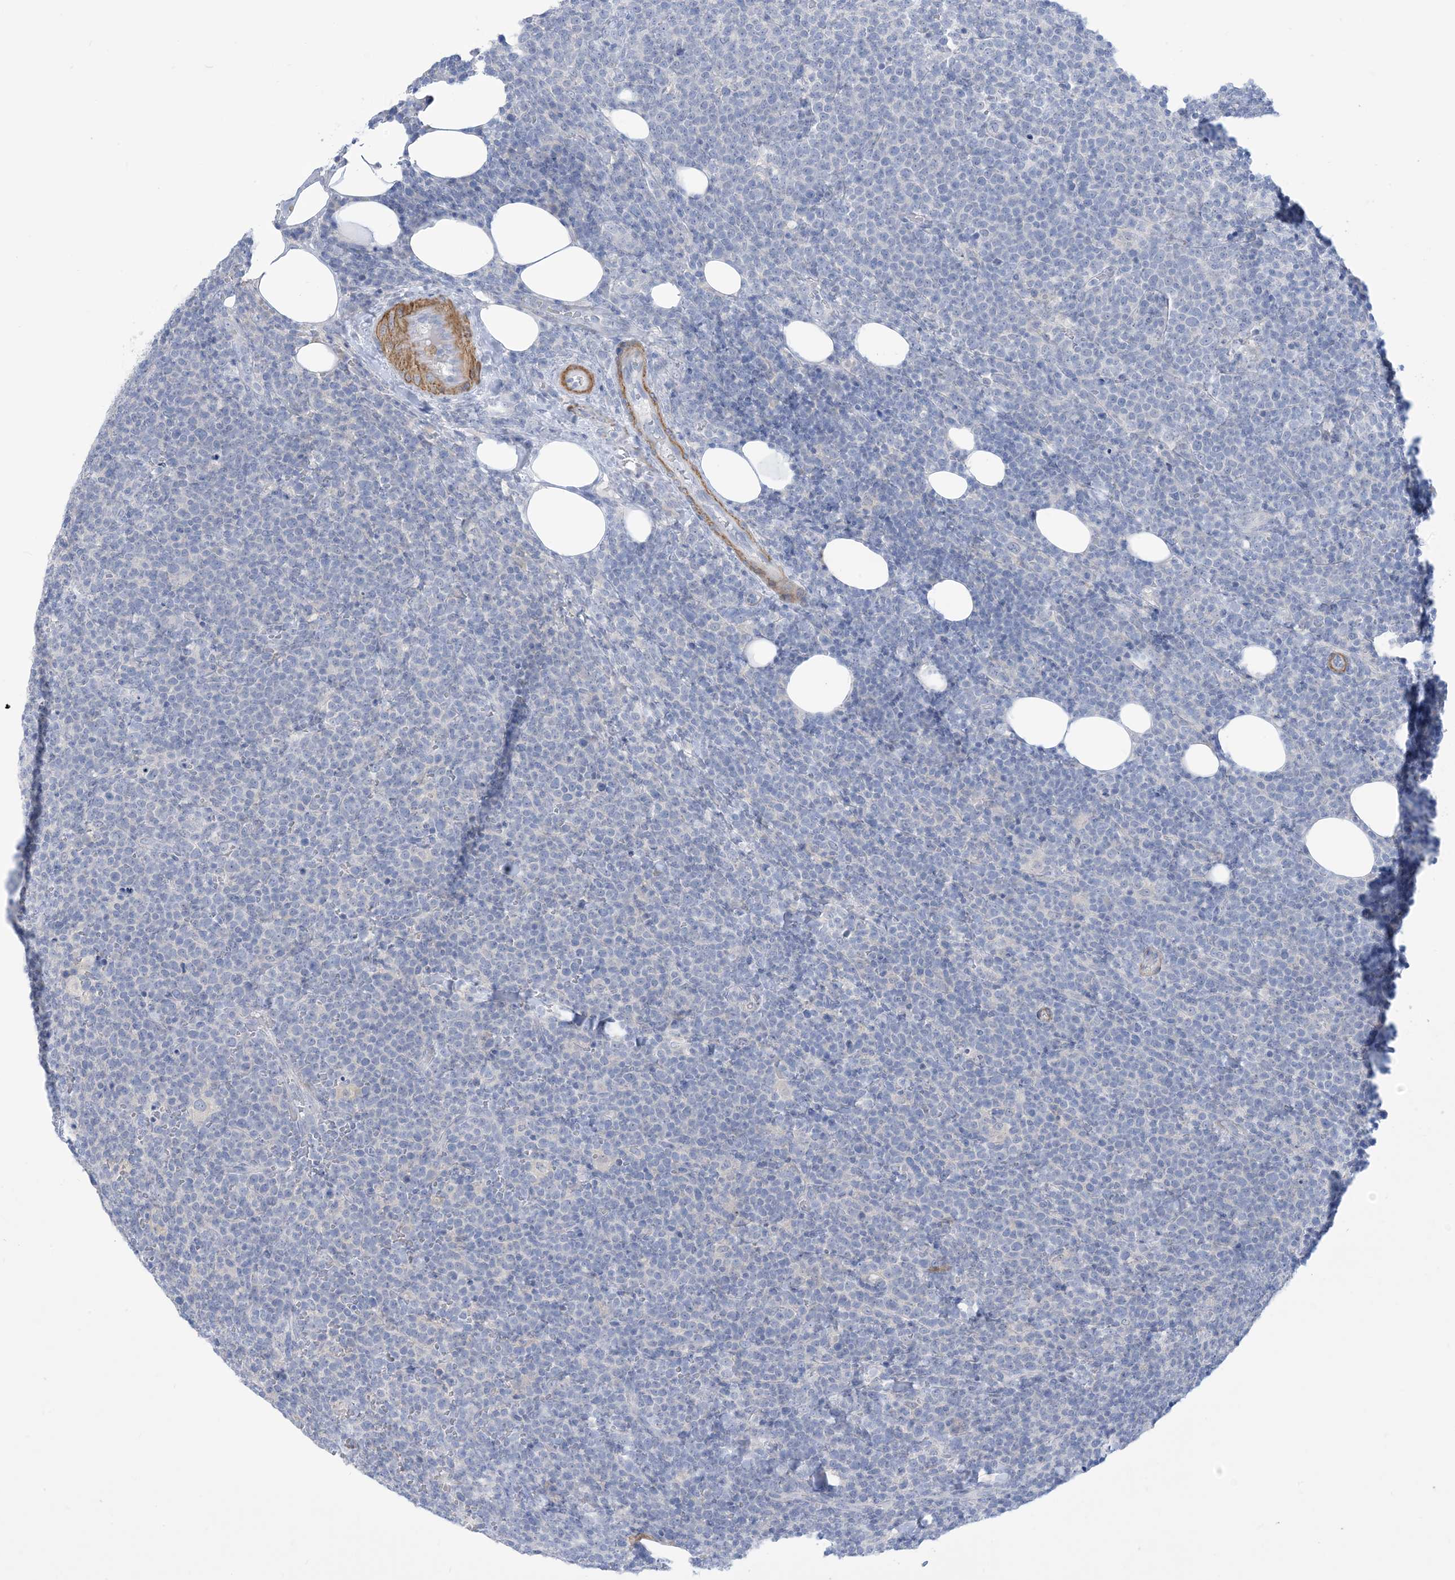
{"staining": {"intensity": "negative", "quantity": "none", "location": "none"}, "tissue": "lymphoma", "cell_type": "Tumor cells", "image_type": "cancer", "snomed": [{"axis": "morphology", "description": "Malignant lymphoma, non-Hodgkin's type, High grade"}, {"axis": "topography", "description": "Lymph node"}], "caption": "Tumor cells are negative for protein expression in human malignant lymphoma, non-Hodgkin's type (high-grade).", "gene": "MARS2", "patient": {"sex": "male", "age": 61}}